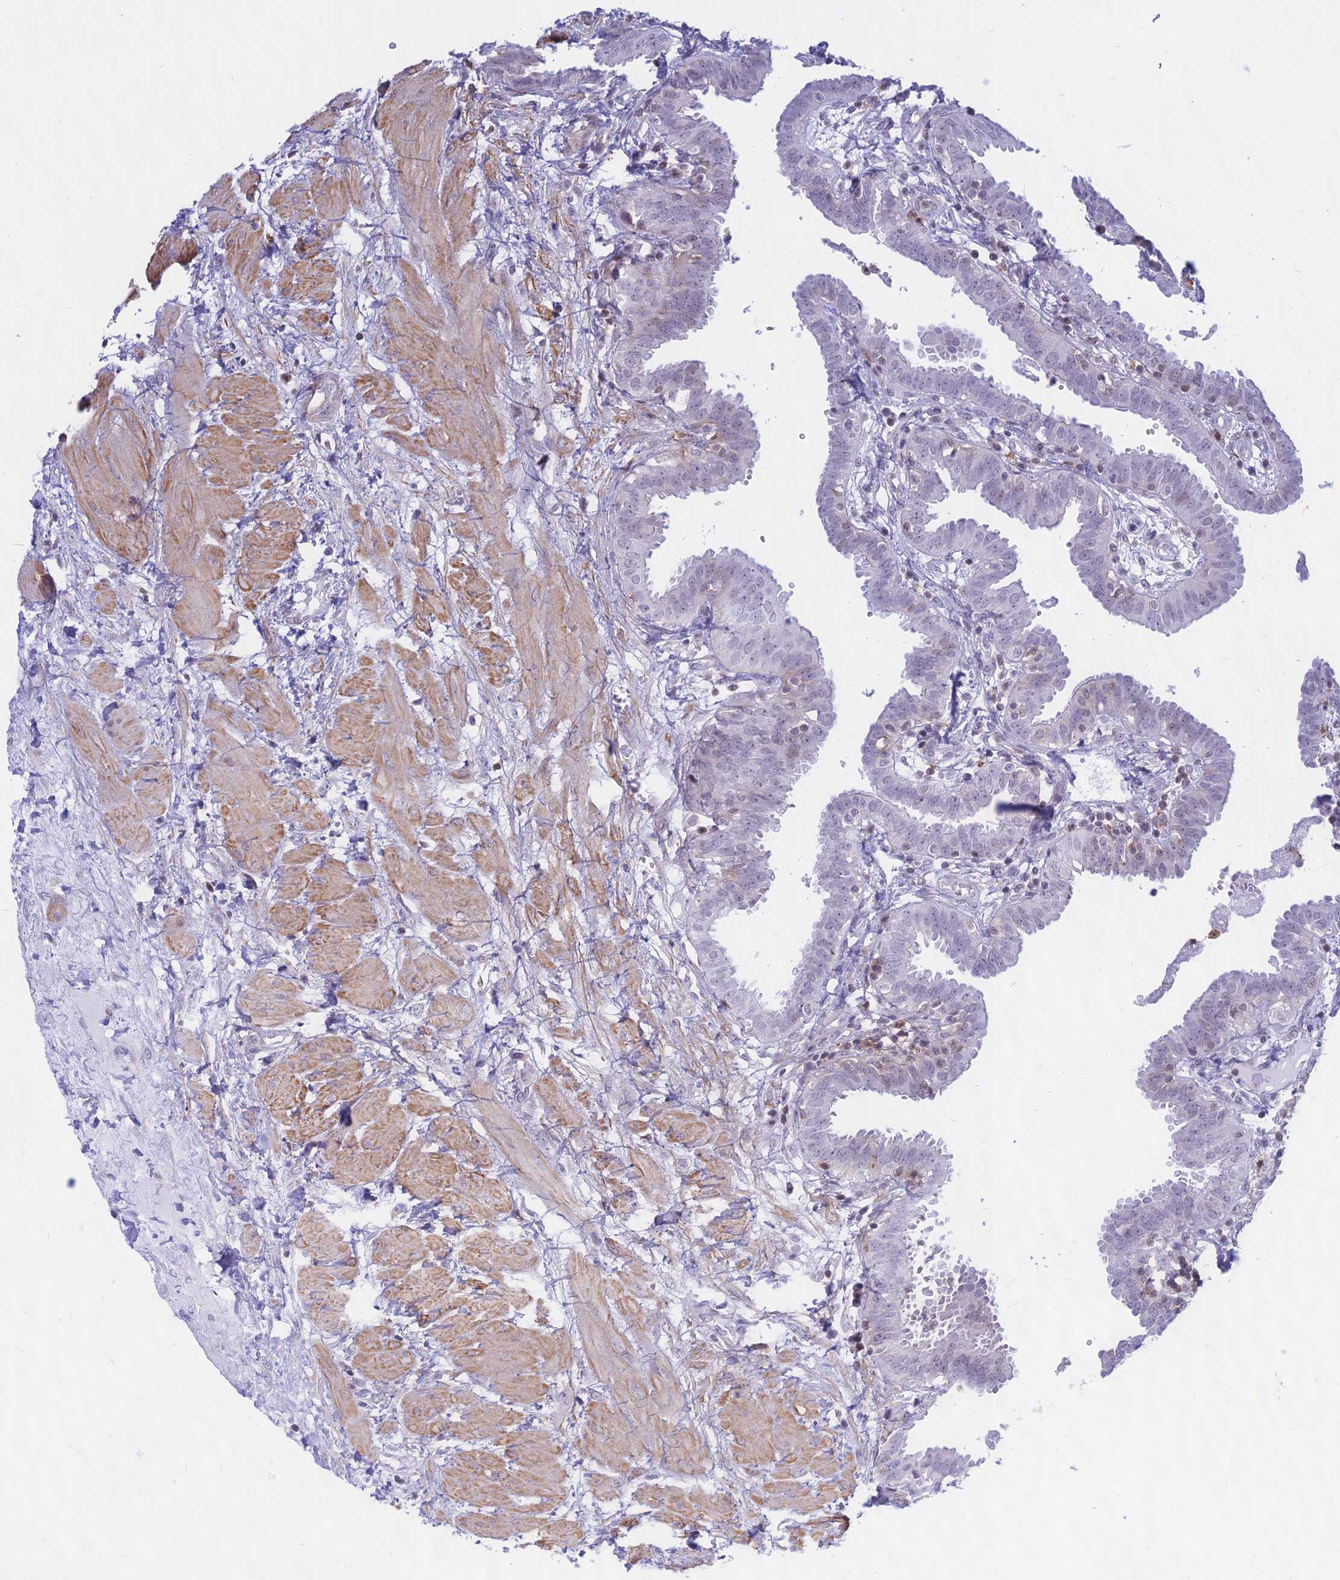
{"staining": {"intensity": "negative", "quantity": "none", "location": "none"}, "tissue": "fallopian tube", "cell_type": "Glandular cells", "image_type": "normal", "snomed": [{"axis": "morphology", "description": "Normal tissue, NOS"}, {"axis": "topography", "description": "Fallopian tube"}, {"axis": "topography", "description": "Placenta"}], "caption": "This is a photomicrograph of immunohistochemistry staining of benign fallopian tube, which shows no positivity in glandular cells.", "gene": "KRR1", "patient": {"sex": "female", "age": 32}}